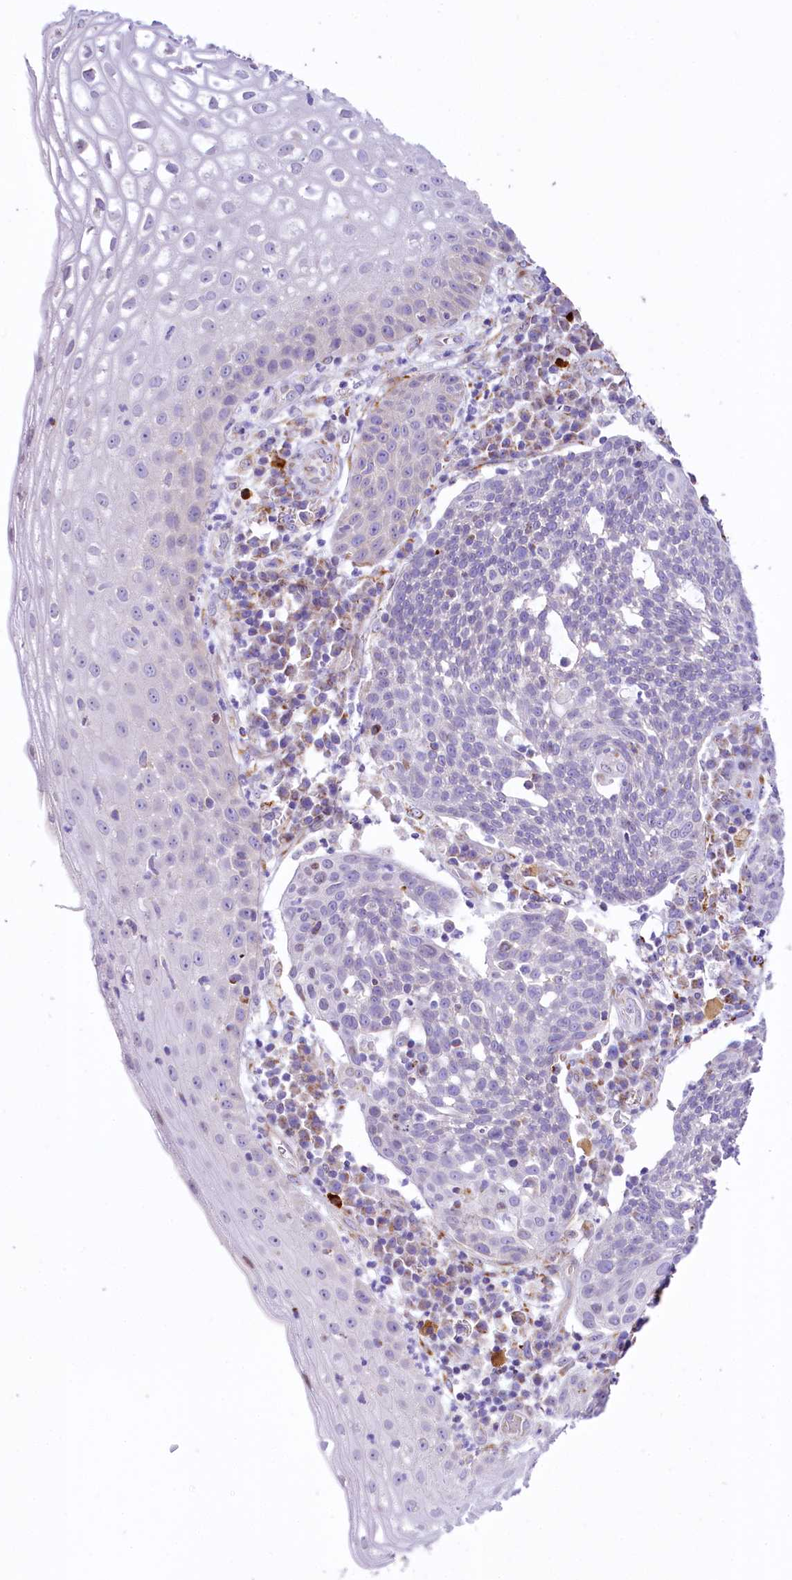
{"staining": {"intensity": "negative", "quantity": "none", "location": "none"}, "tissue": "cervical cancer", "cell_type": "Tumor cells", "image_type": "cancer", "snomed": [{"axis": "morphology", "description": "Squamous cell carcinoma, NOS"}, {"axis": "topography", "description": "Cervix"}], "caption": "Immunohistochemical staining of cervical cancer (squamous cell carcinoma) reveals no significant positivity in tumor cells.", "gene": "PPIP5K2", "patient": {"sex": "female", "age": 34}}